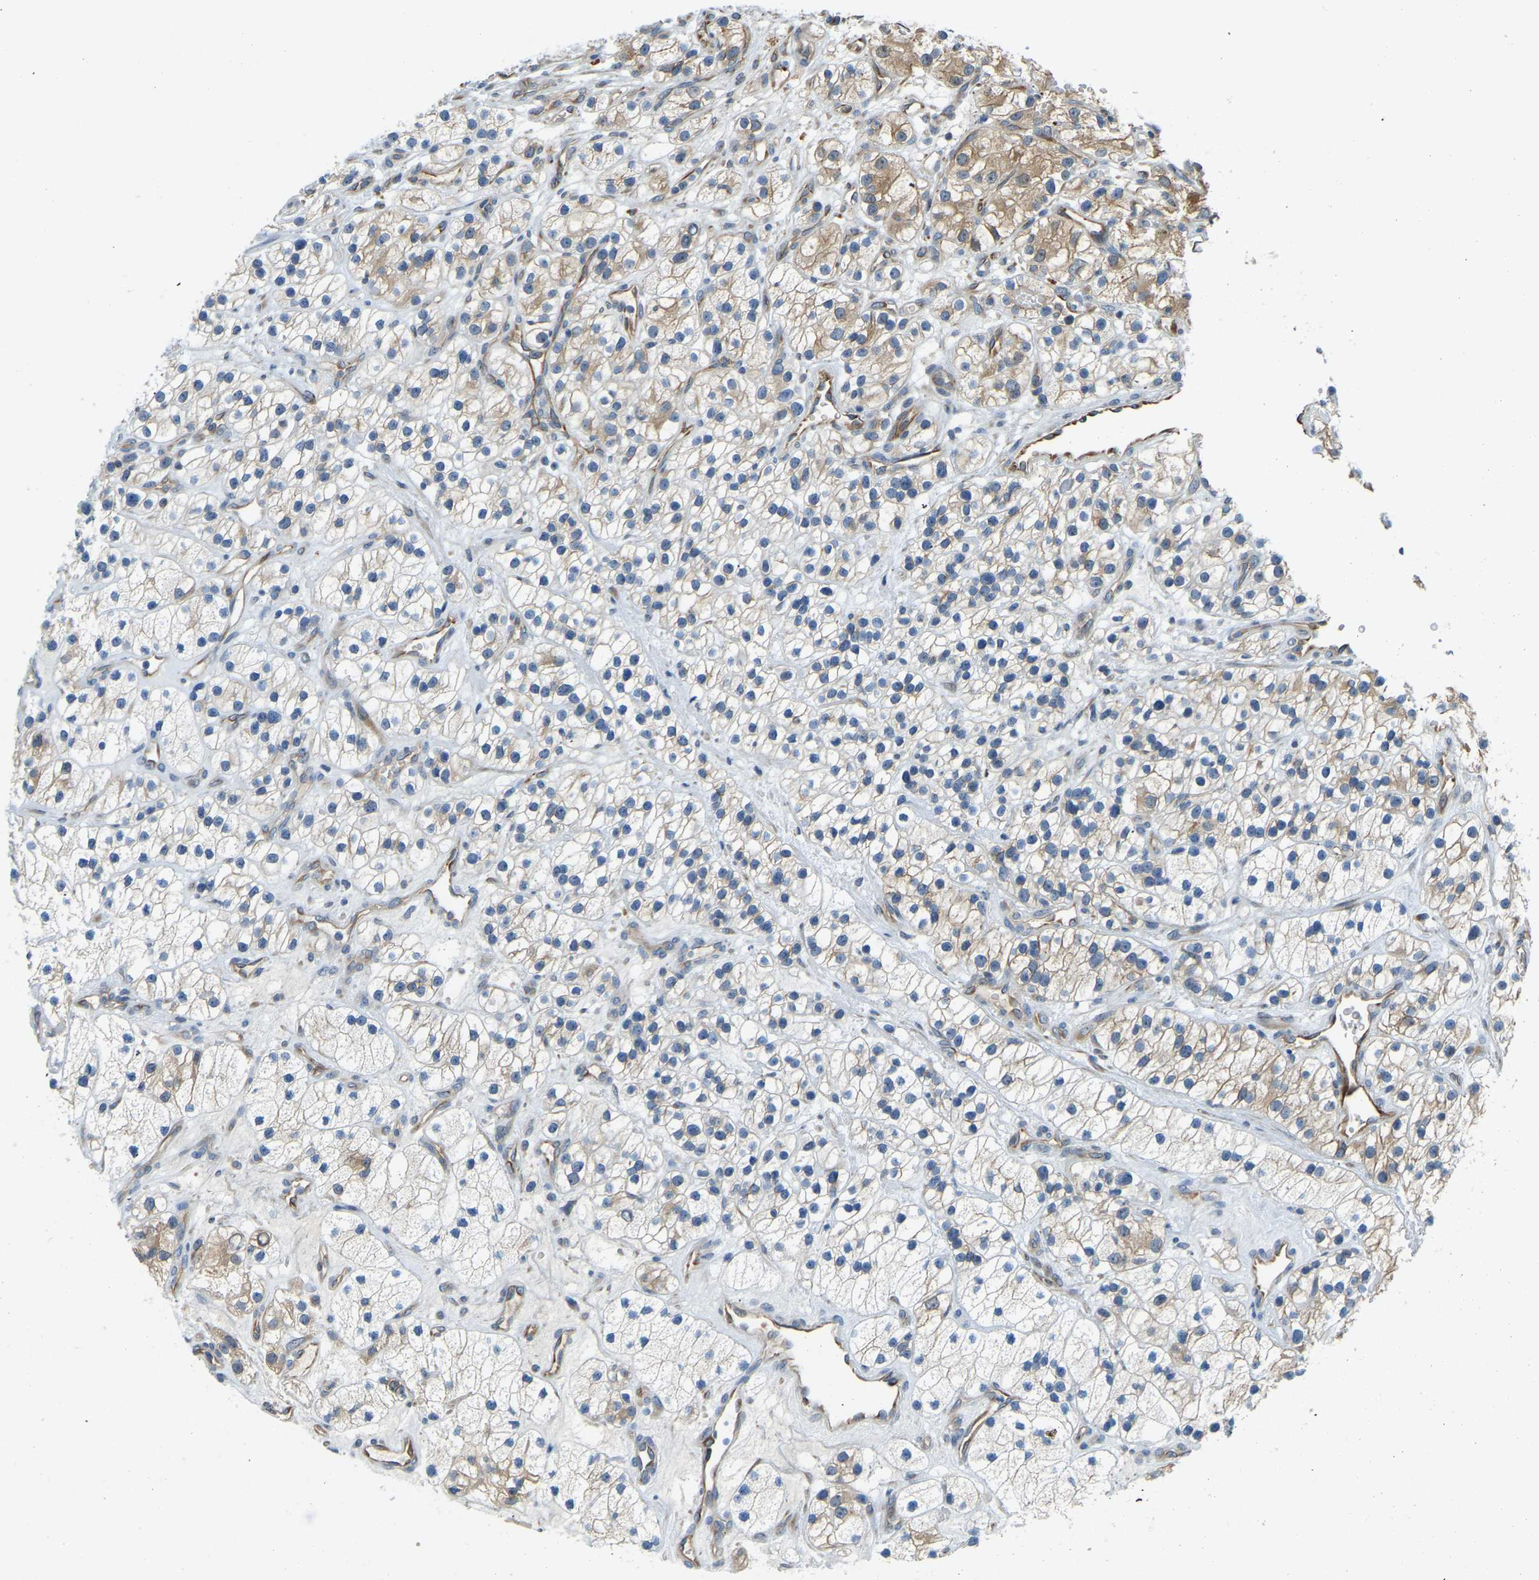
{"staining": {"intensity": "moderate", "quantity": "25%-75%", "location": "cytoplasmic/membranous"}, "tissue": "renal cancer", "cell_type": "Tumor cells", "image_type": "cancer", "snomed": [{"axis": "morphology", "description": "Adenocarcinoma, NOS"}, {"axis": "topography", "description": "Kidney"}], "caption": "Immunohistochemistry (IHC) of human renal cancer demonstrates medium levels of moderate cytoplasmic/membranous expression in about 25%-75% of tumor cells. (Brightfield microscopy of DAB IHC at high magnification).", "gene": "NME8", "patient": {"sex": "female", "age": 57}}